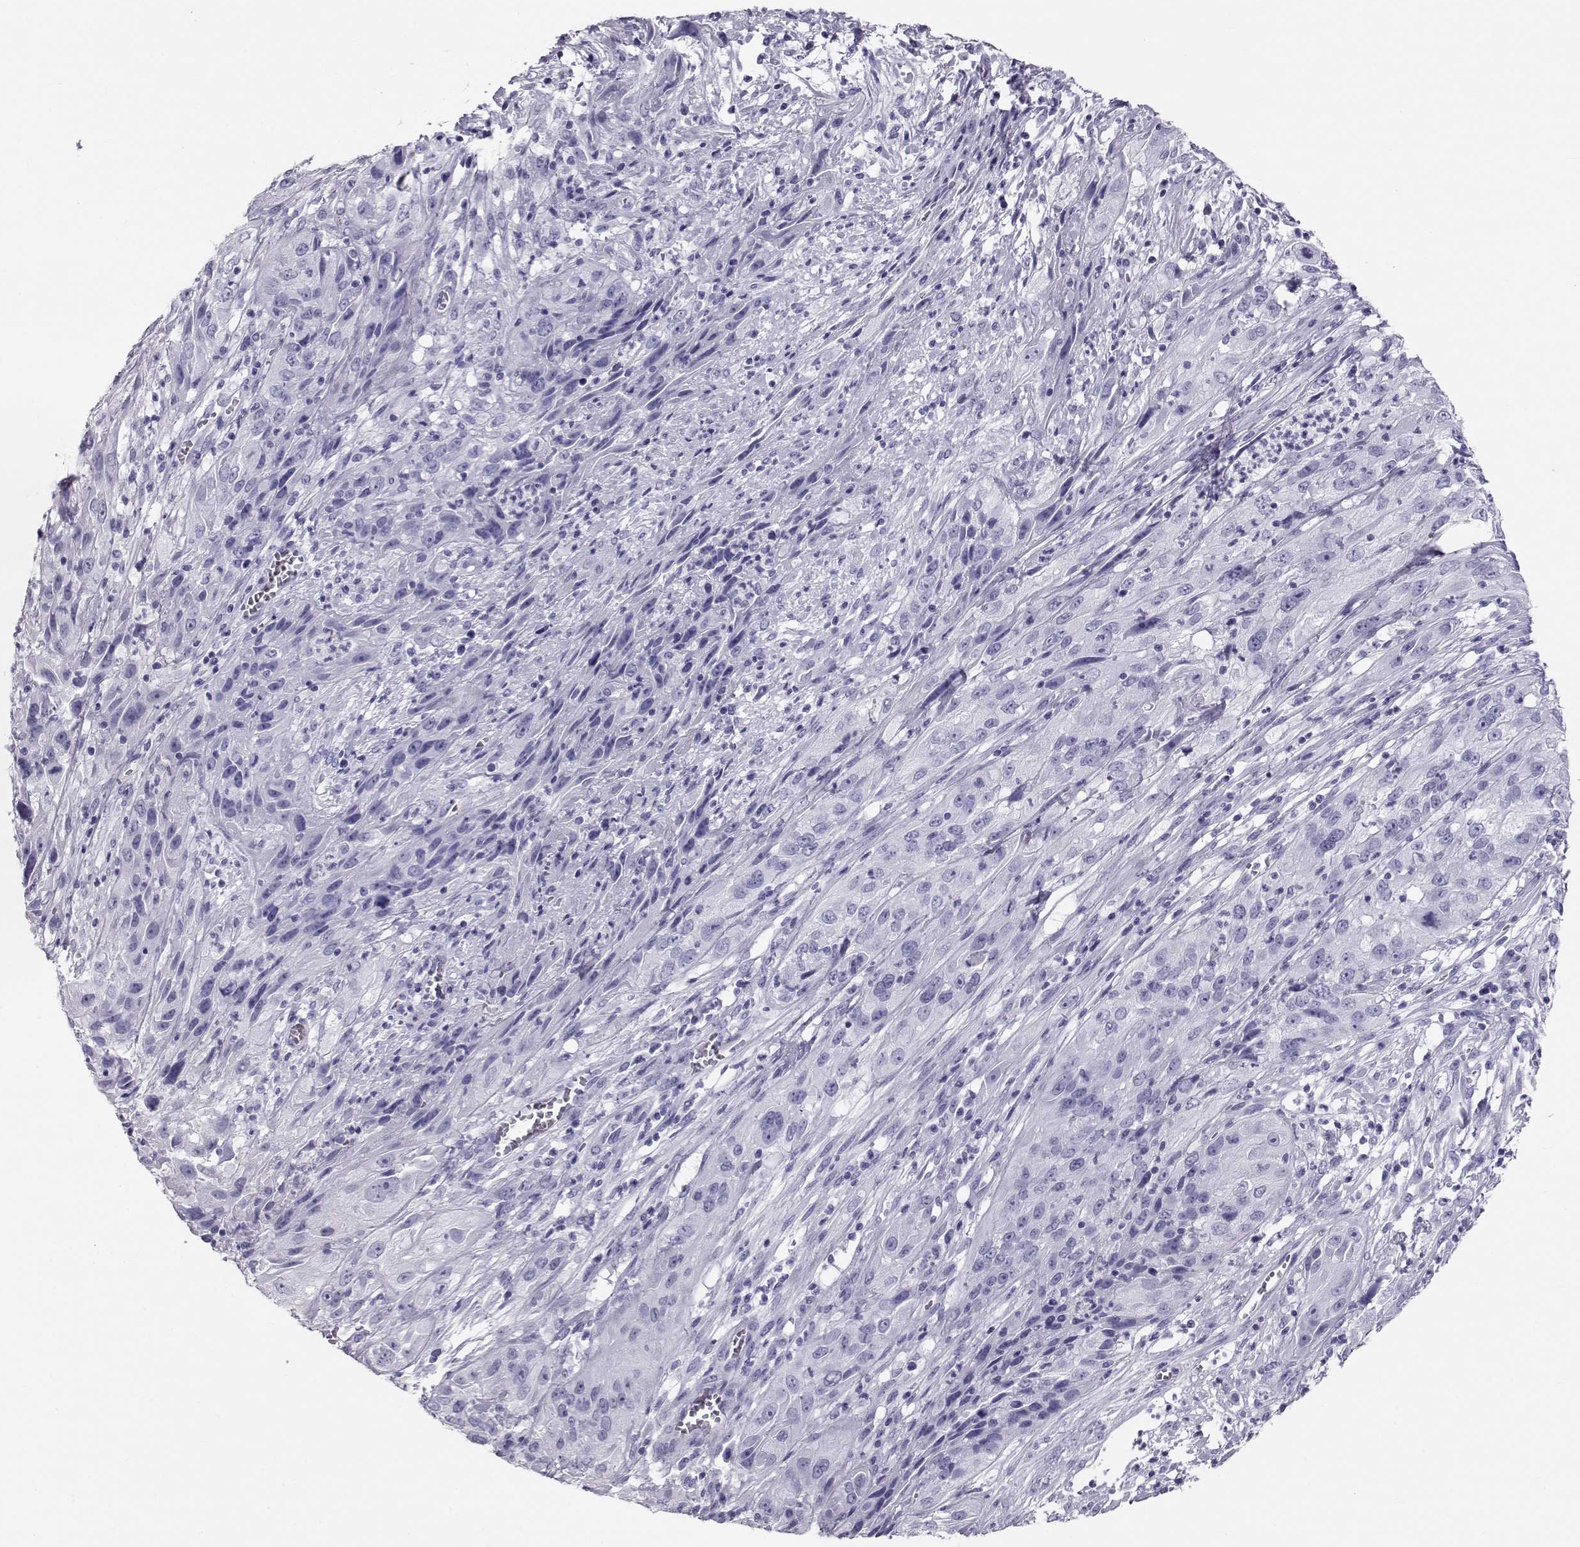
{"staining": {"intensity": "negative", "quantity": "none", "location": "none"}, "tissue": "cervical cancer", "cell_type": "Tumor cells", "image_type": "cancer", "snomed": [{"axis": "morphology", "description": "Squamous cell carcinoma, NOS"}, {"axis": "topography", "description": "Cervix"}], "caption": "IHC photomicrograph of neoplastic tissue: human cervical squamous cell carcinoma stained with DAB (3,3'-diaminobenzidine) exhibits no significant protein staining in tumor cells.", "gene": "RD3", "patient": {"sex": "female", "age": 32}}